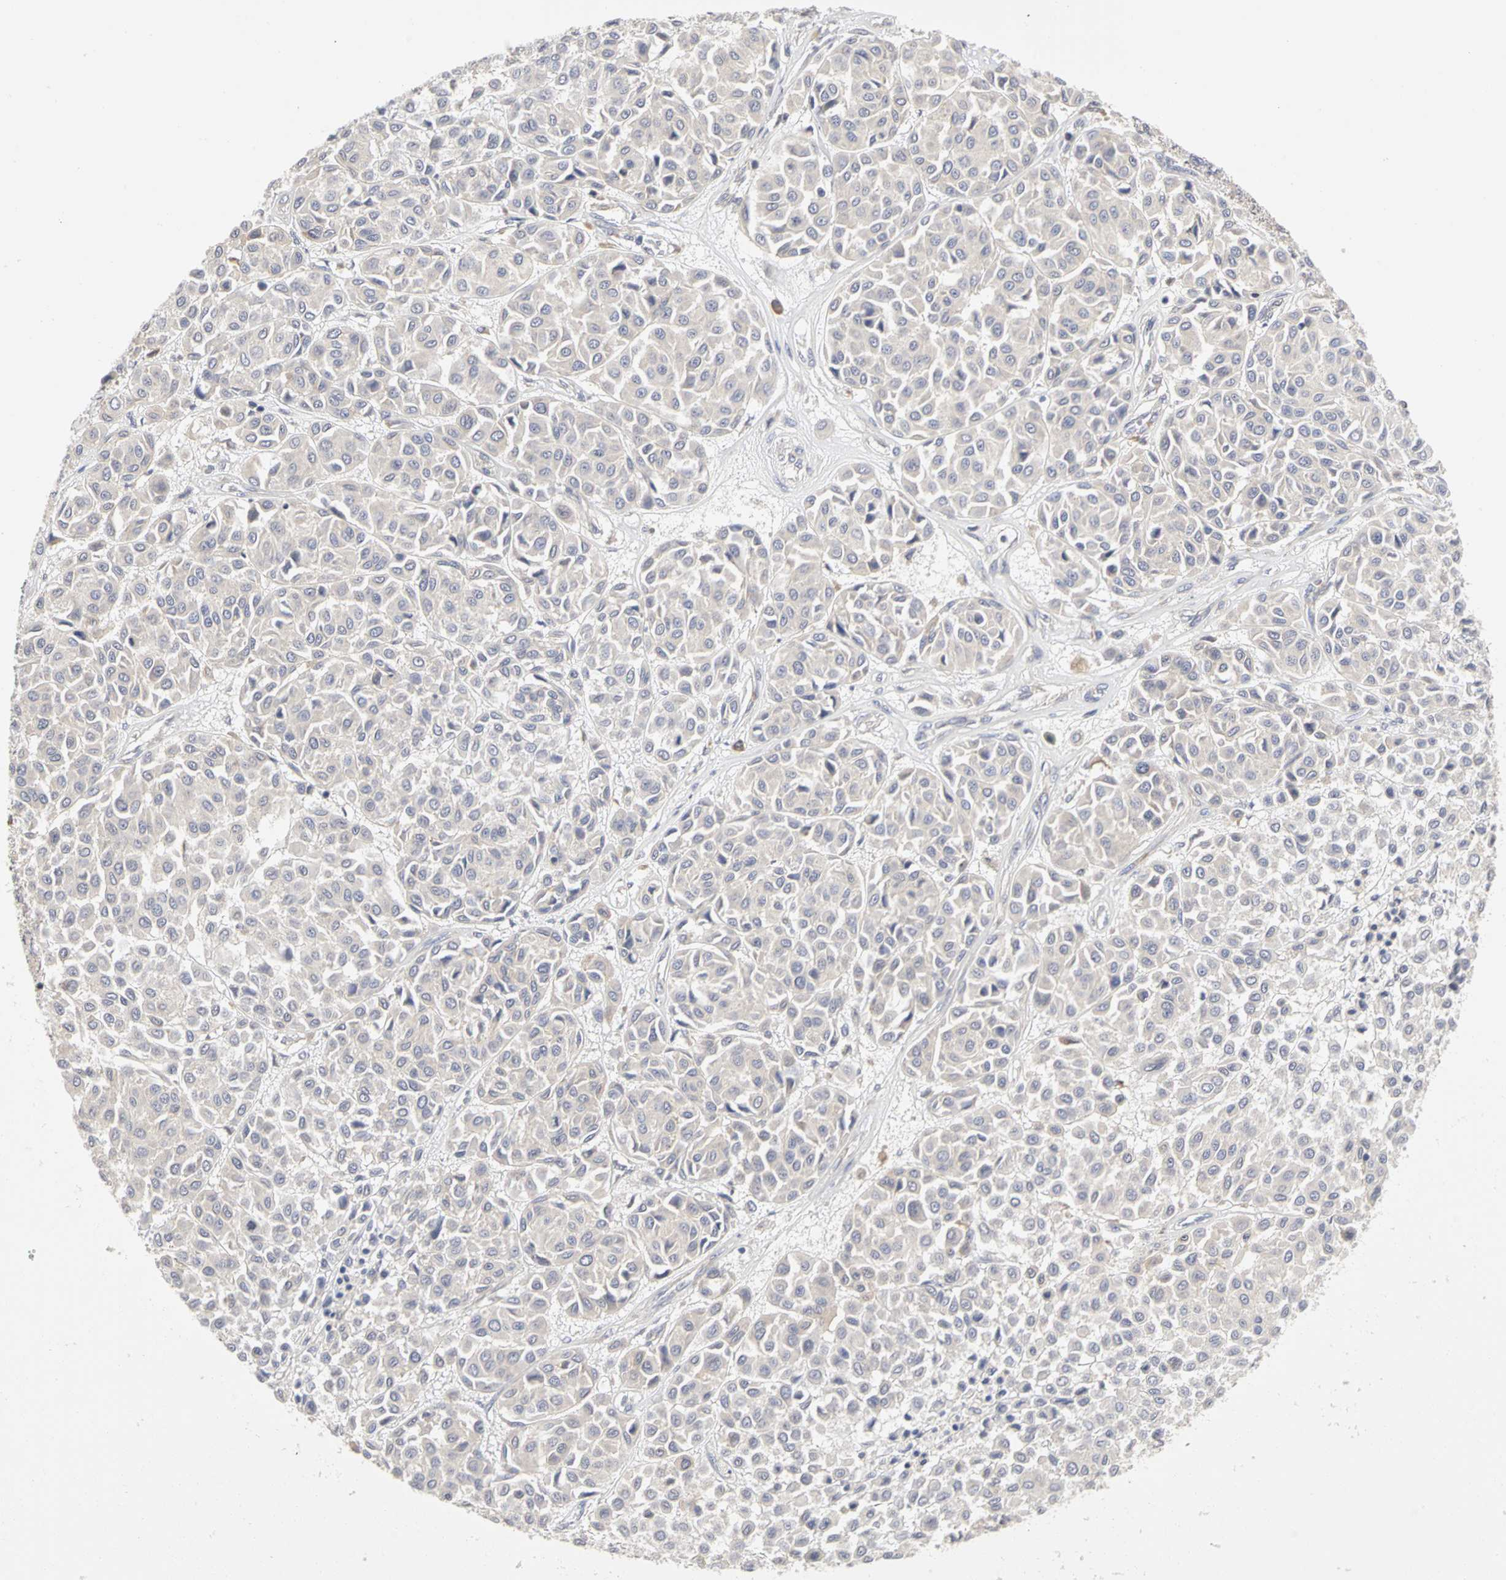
{"staining": {"intensity": "negative", "quantity": "none", "location": "none"}, "tissue": "melanoma", "cell_type": "Tumor cells", "image_type": "cancer", "snomed": [{"axis": "morphology", "description": "Malignant melanoma, Metastatic site"}, {"axis": "topography", "description": "Soft tissue"}], "caption": "This is an IHC image of human malignant melanoma (metastatic site). There is no staining in tumor cells.", "gene": "IRAK1", "patient": {"sex": "male", "age": 41}}